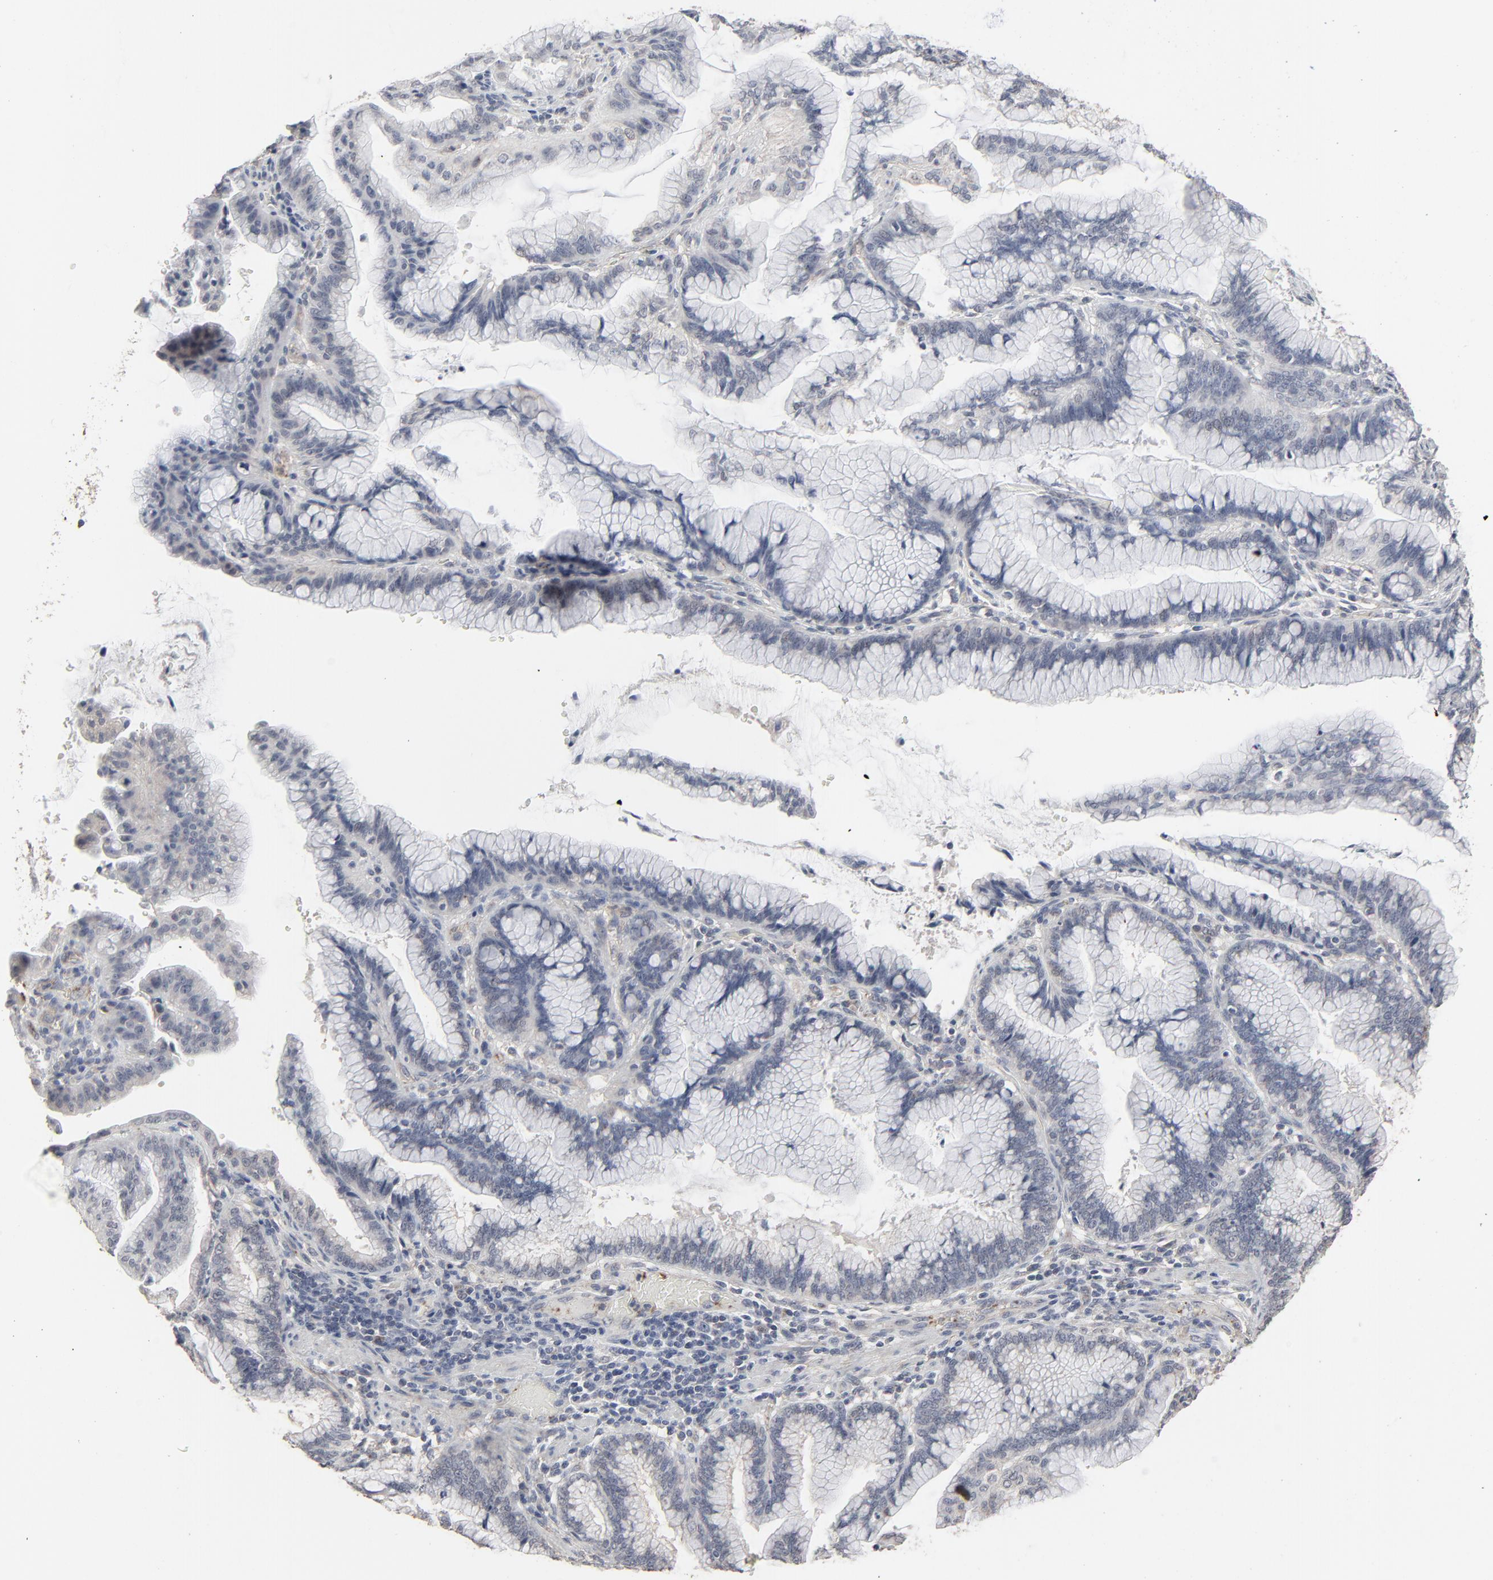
{"staining": {"intensity": "negative", "quantity": "none", "location": "none"}, "tissue": "pancreatic cancer", "cell_type": "Tumor cells", "image_type": "cancer", "snomed": [{"axis": "morphology", "description": "Adenocarcinoma, NOS"}, {"axis": "topography", "description": "Pancreas"}], "caption": "The image shows no significant positivity in tumor cells of pancreatic cancer (adenocarcinoma).", "gene": "JAM3", "patient": {"sex": "female", "age": 64}}